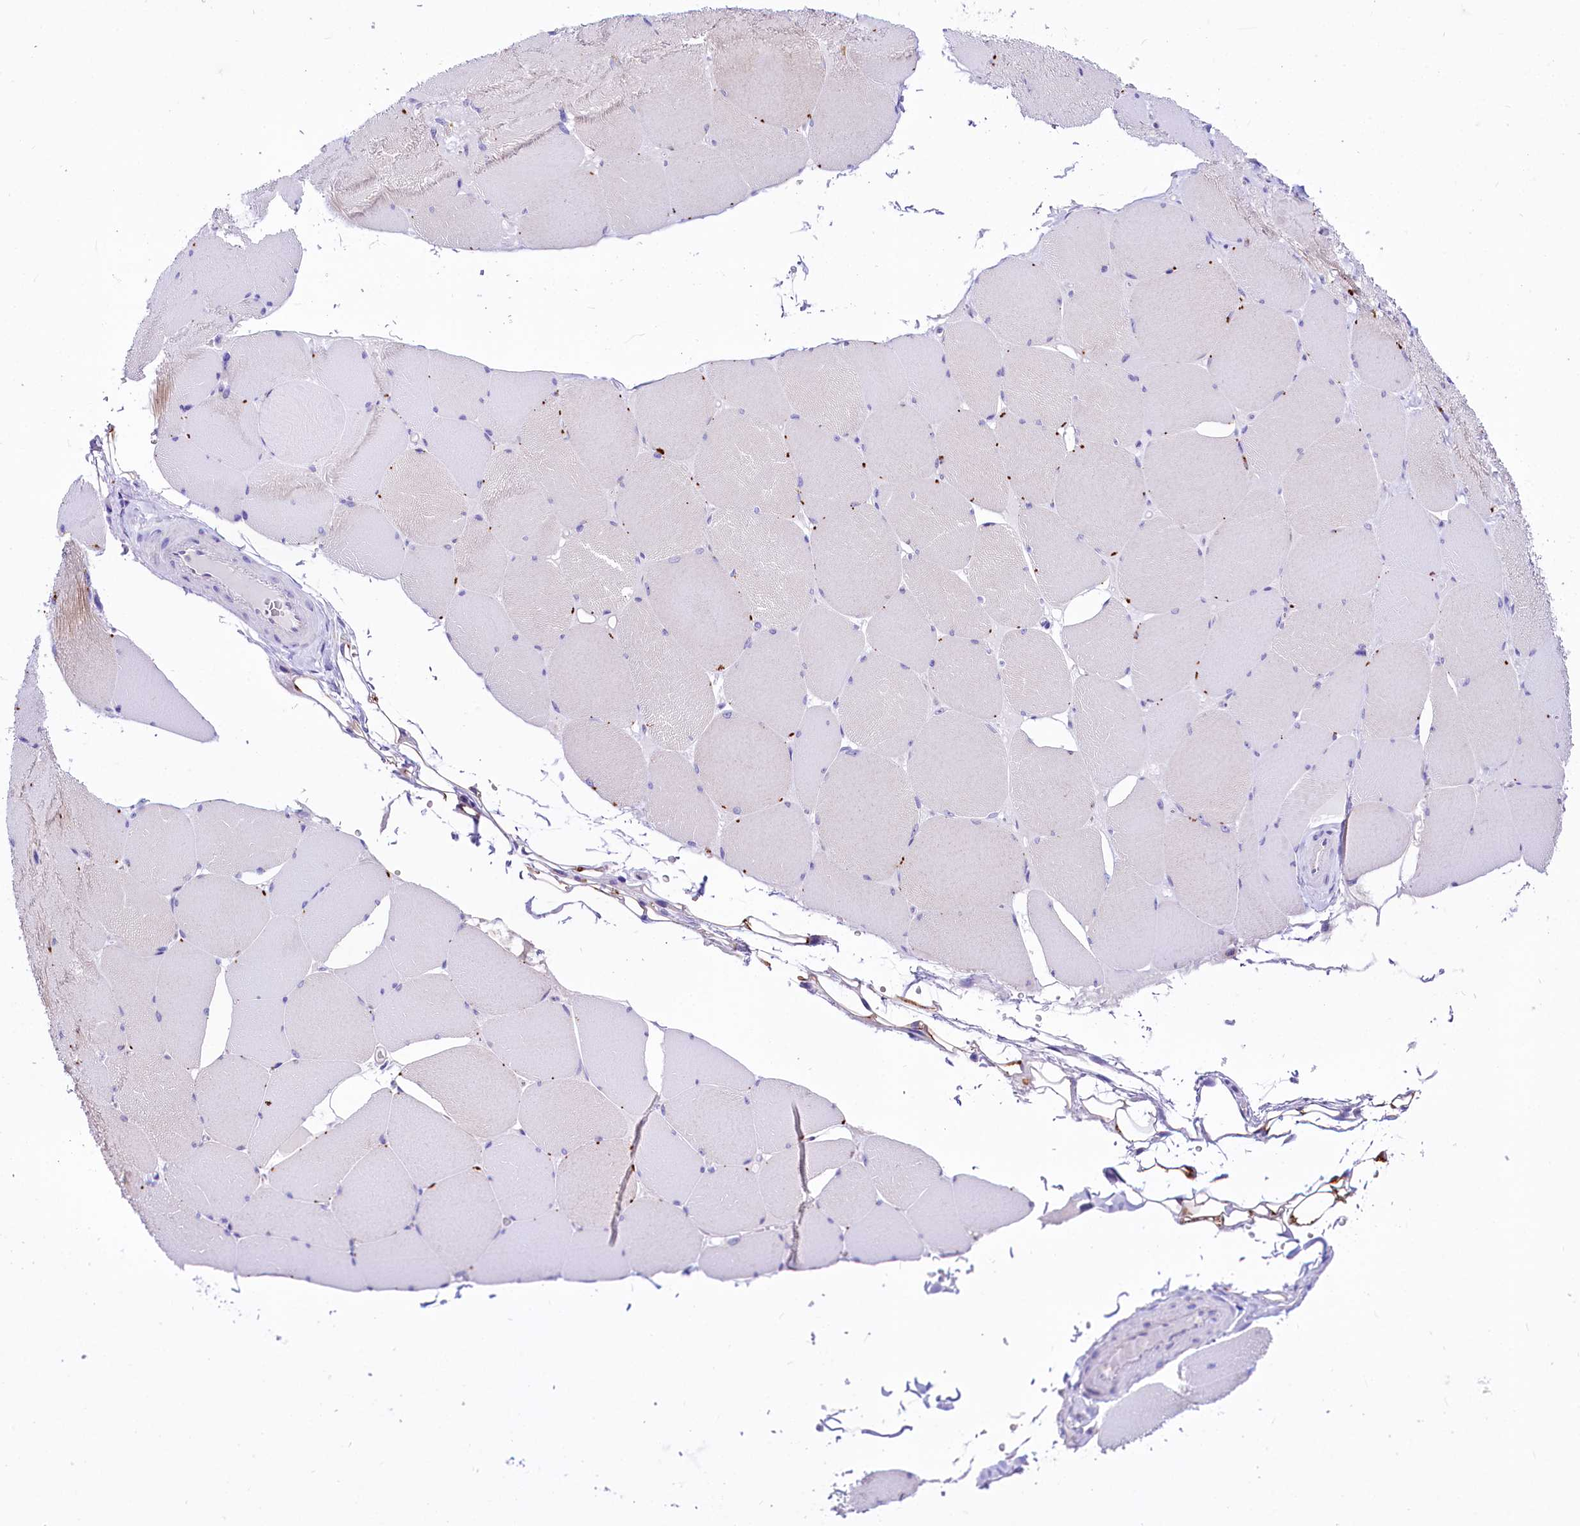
{"staining": {"intensity": "moderate", "quantity": "<25%", "location": "cytoplasmic/membranous"}, "tissue": "skeletal muscle", "cell_type": "Myocytes", "image_type": "normal", "snomed": [{"axis": "morphology", "description": "Normal tissue, NOS"}, {"axis": "topography", "description": "Skeletal muscle"}, {"axis": "topography", "description": "Head-Neck"}], "caption": "Myocytes display moderate cytoplasmic/membranous expression in about <25% of cells in normal skeletal muscle.", "gene": "ABHD5", "patient": {"sex": "male", "age": 66}}